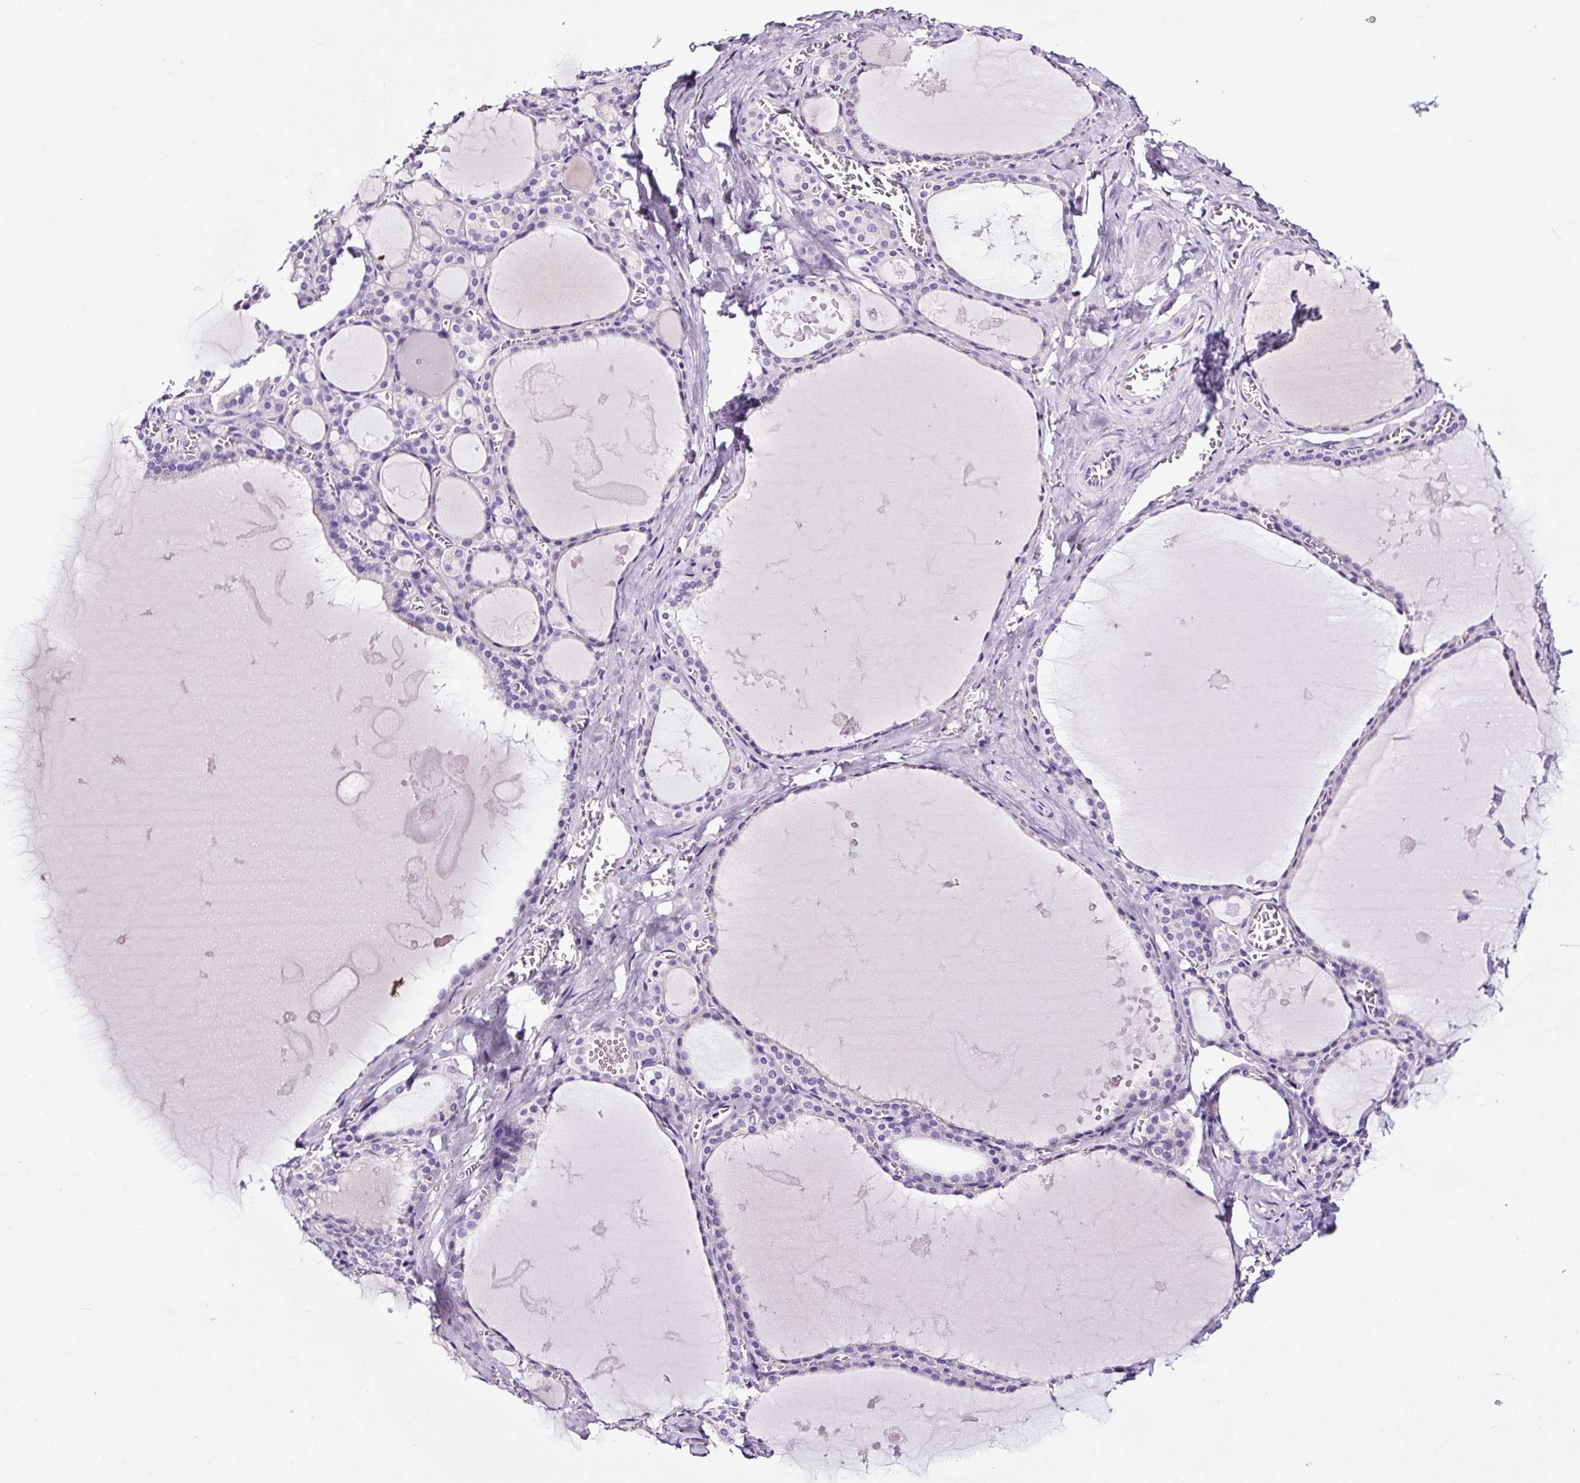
{"staining": {"intensity": "negative", "quantity": "none", "location": "none"}, "tissue": "thyroid gland", "cell_type": "Glandular cells", "image_type": "normal", "snomed": [{"axis": "morphology", "description": "Normal tissue, NOS"}, {"axis": "topography", "description": "Thyroid gland"}], "caption": "DAB (3,3'-diaminobenzidine) immunohistochemical staining of normal thyroid gland demonstrates no significant staining in glandular cells. The staining is performed using DAB (3,3'-diaminobenzidine) brown chromogen with nuclei counter-stained in using hematoxylin.", "gene": "FBXL7", "patient": {"sex": "male", "age": 56}}